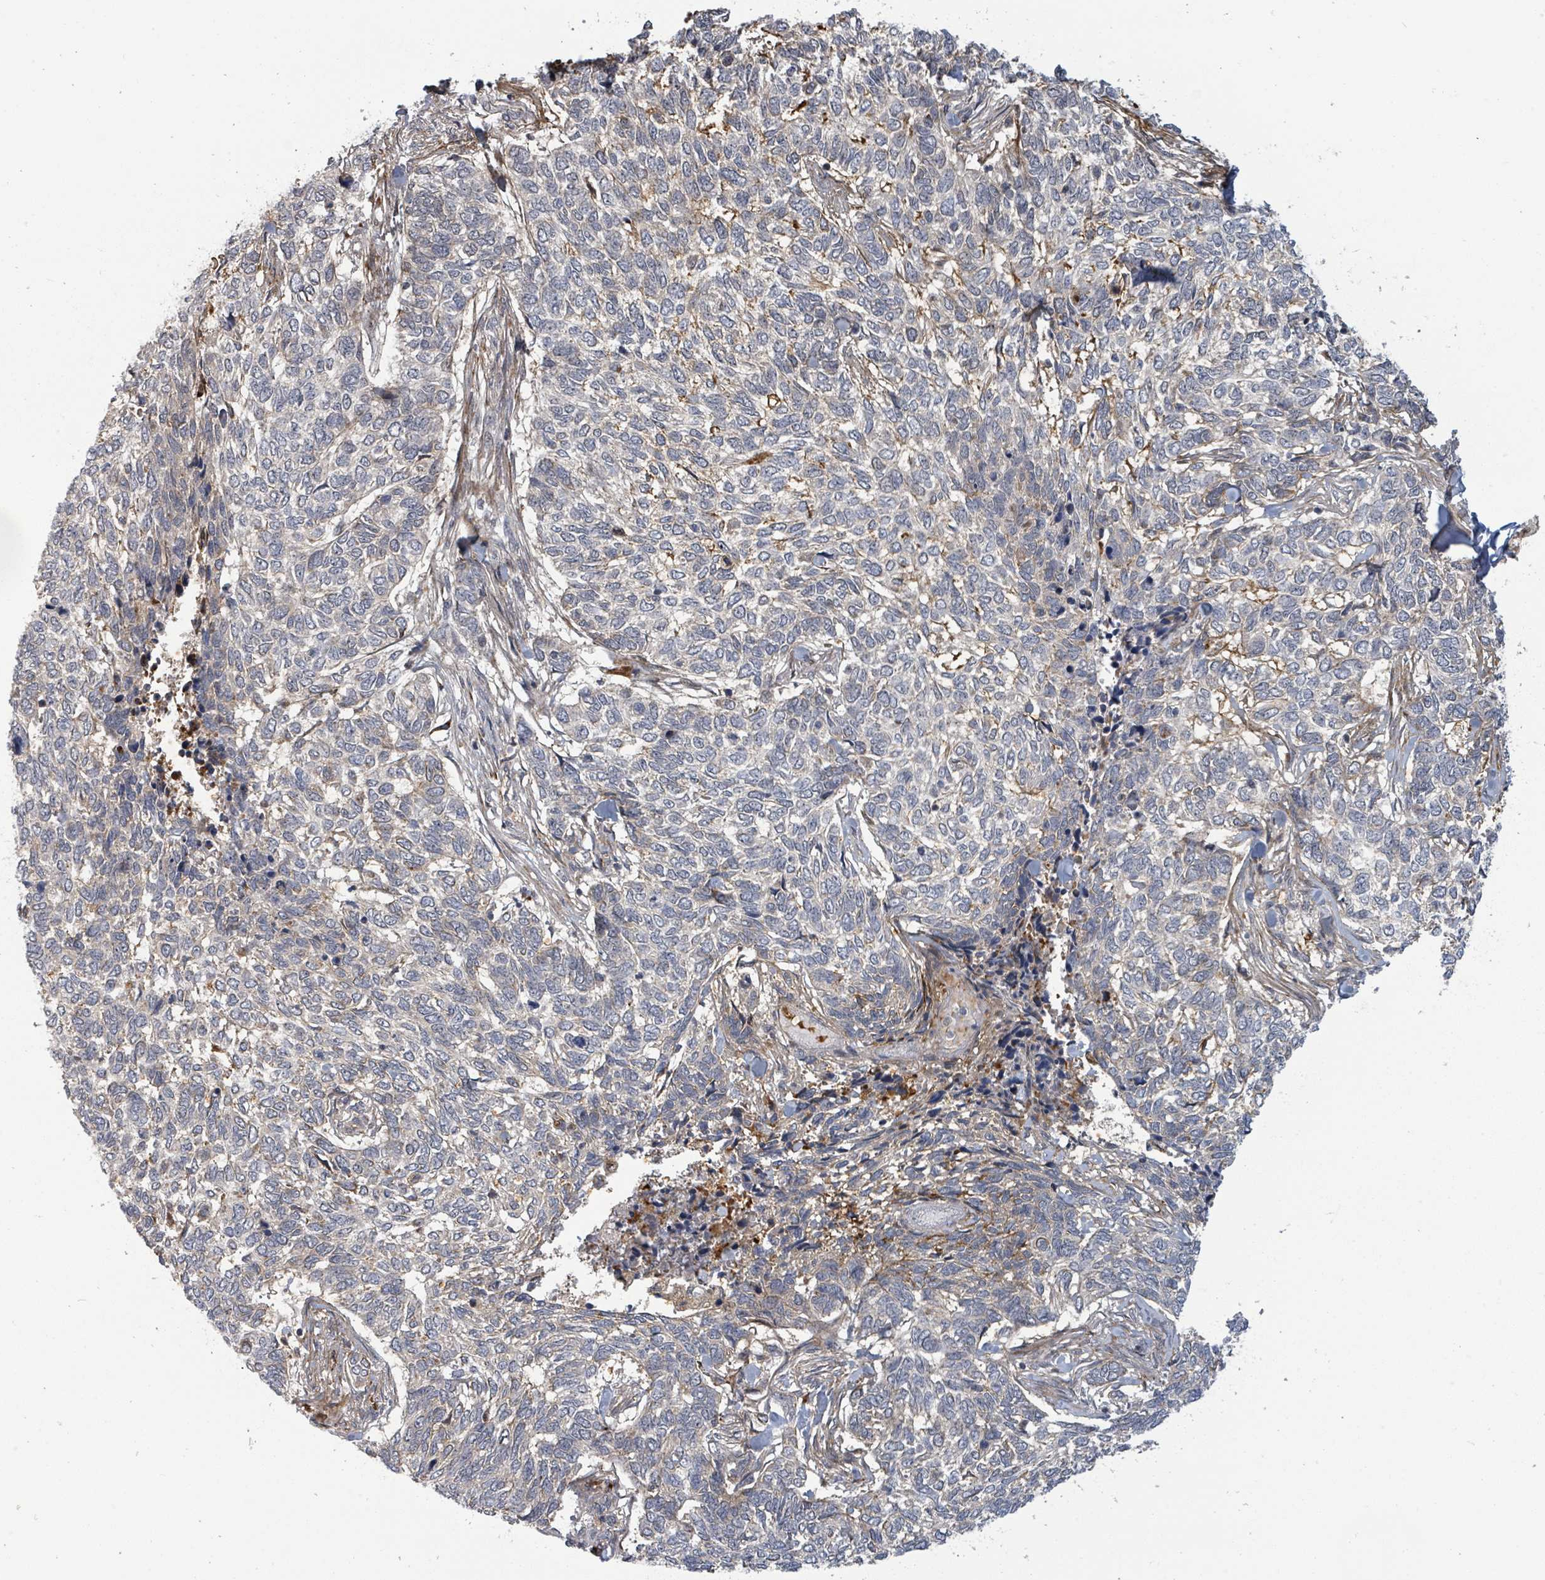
{"staining": {"intensity": "weak", "quantity": "<25%", "location": "cytoplasmic/membranous"}, "tissue": "skin cancer", "cell_type": "Tumor cells", "image_type": "cancer", "snomed": [{"axis": "morphology", "description": "Basal cell carcinoma"}, {"axis": "topography", "description": "Skin"}], "caption": "Immunohistochemistry (IHC) of skin cancer shows no staining in tumor cells.", "gene": "GTF3C1", "patient": {"sex": "female", "age": 65}}